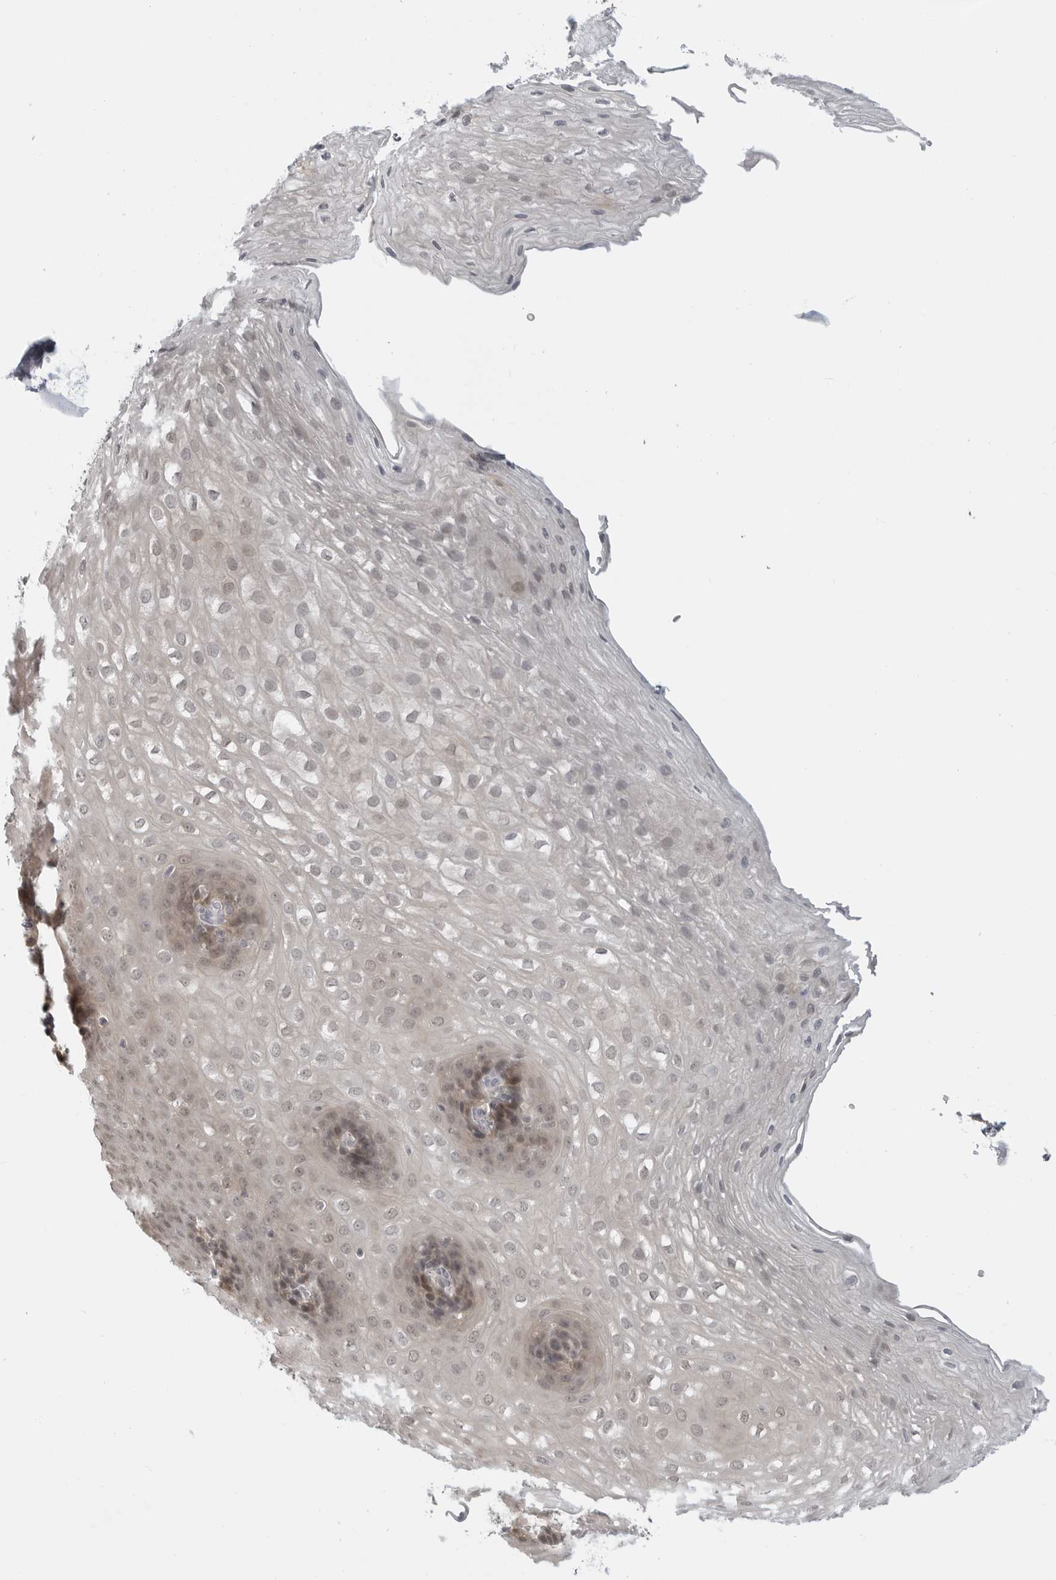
{"staining": {"intensity": "moderate", "quantity": "<25%", "location": "nuclear"}, "tissue": "esophagus", "cell_type": "Squamous epithelial cells", "image_type": "normal", "snomed": [{"axis": "morphology", "description": "Normal tissue, NOS"}, {"axis": "topography", "description": "Esophagus"}], "caption": "Immunohistochemistry (IHC) staining of unremarkable esophagus, which displays low levels of moderate nuclear positivity in about <25% of squamous epithelial cells indicating moderate nuclear protein staining. The staining was performed using DAB (brown) for protein detection and nuclei were counterstained in hematoxylin (blue).", "gene": "CTIF", "patient": {"sex": "female", "age": 66}}